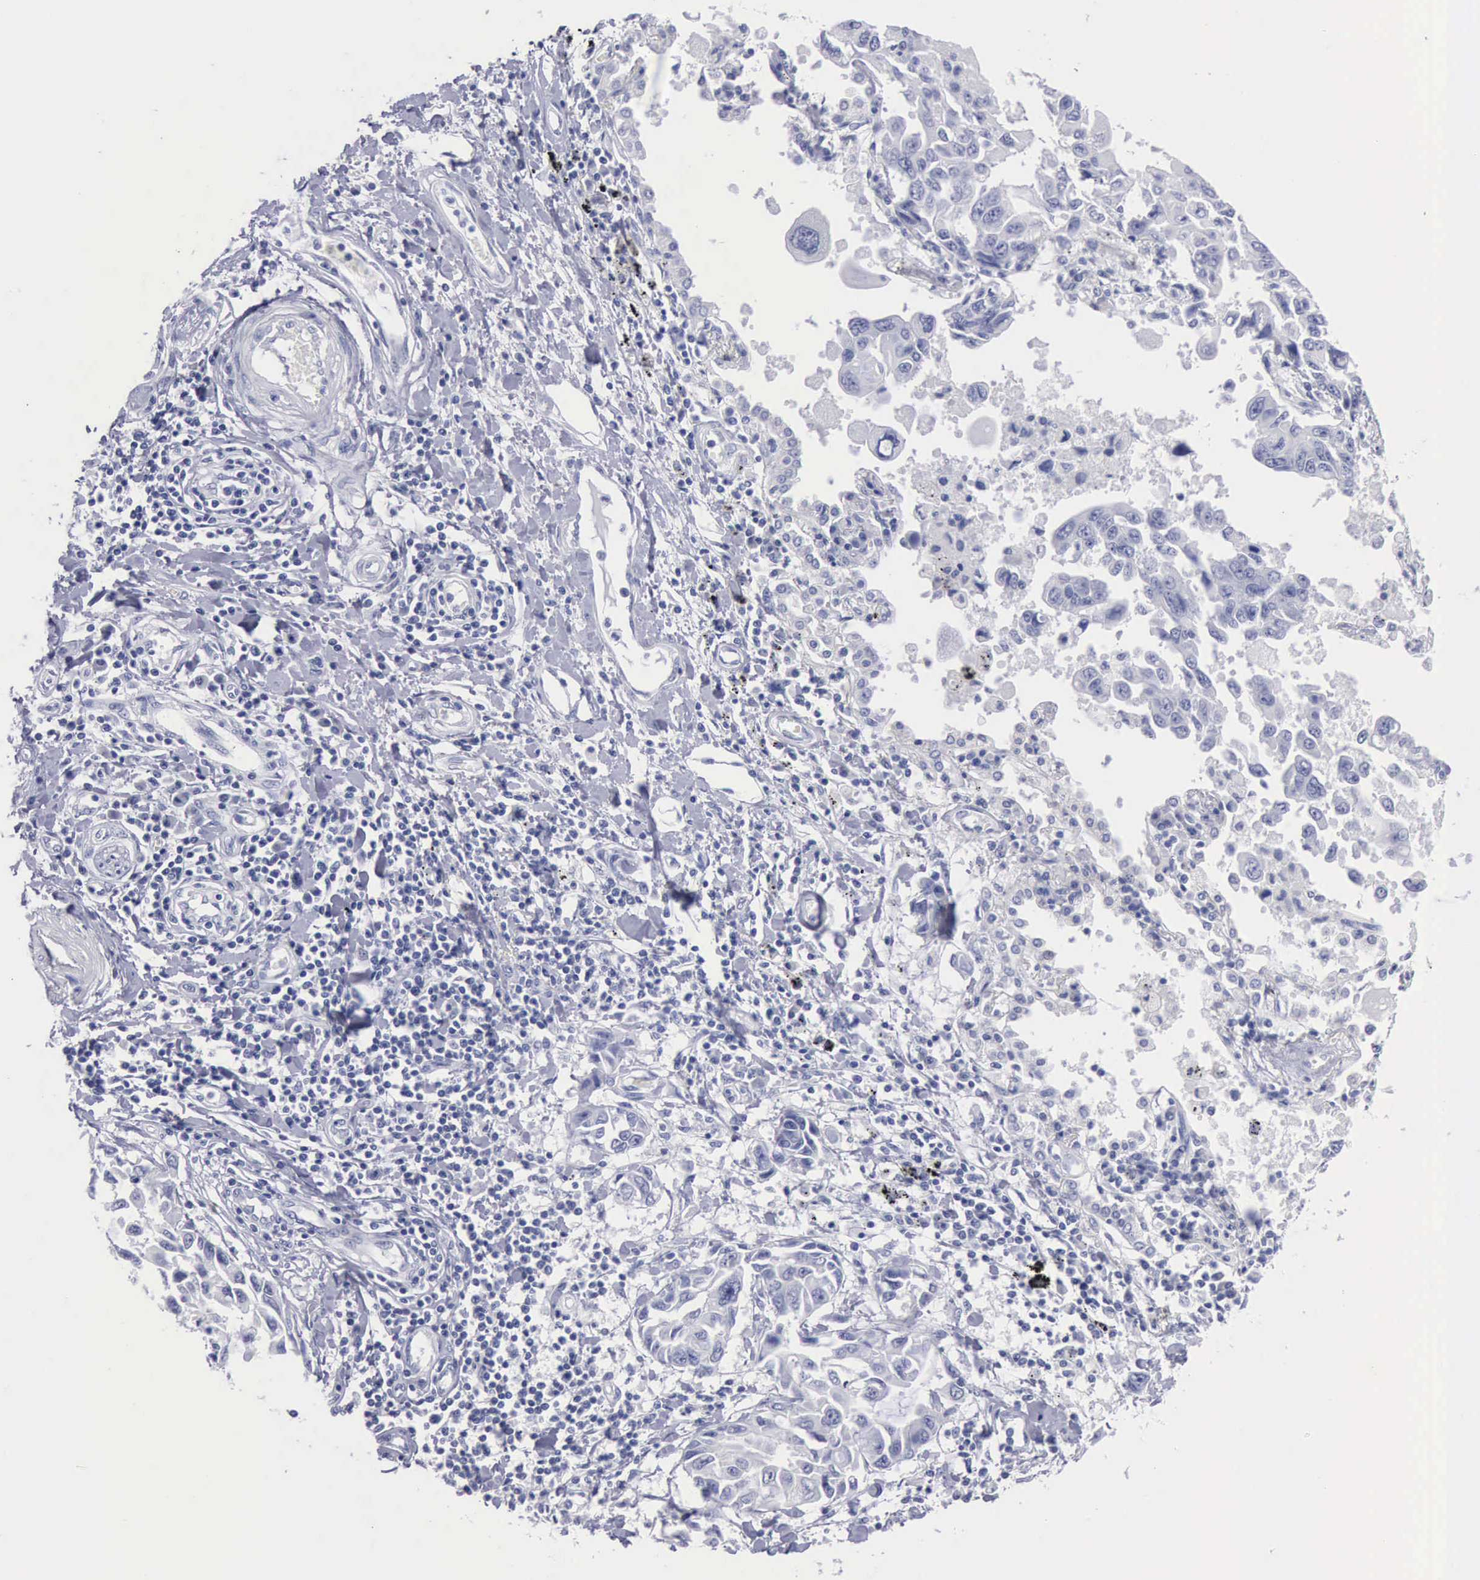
{"staining": {"intensity": "negative", "quantity": "none", "location": "none"}, "tissue": "lung cancer", "cell_type": "Tumor cells", "image_type": "cancer", "snomed": [{"axis": "morphology", "description": "Adenocarcinoma, NOS"}, {"axis": "topography", "description": "Lung"}], "caption": "The photomicrograph shows no staining of tumor cells in lung adenocarcinoma. Nuclei are stained in blue.", "gene": "ANGEL1", "patient": {"sex": "male", "age": 64}}